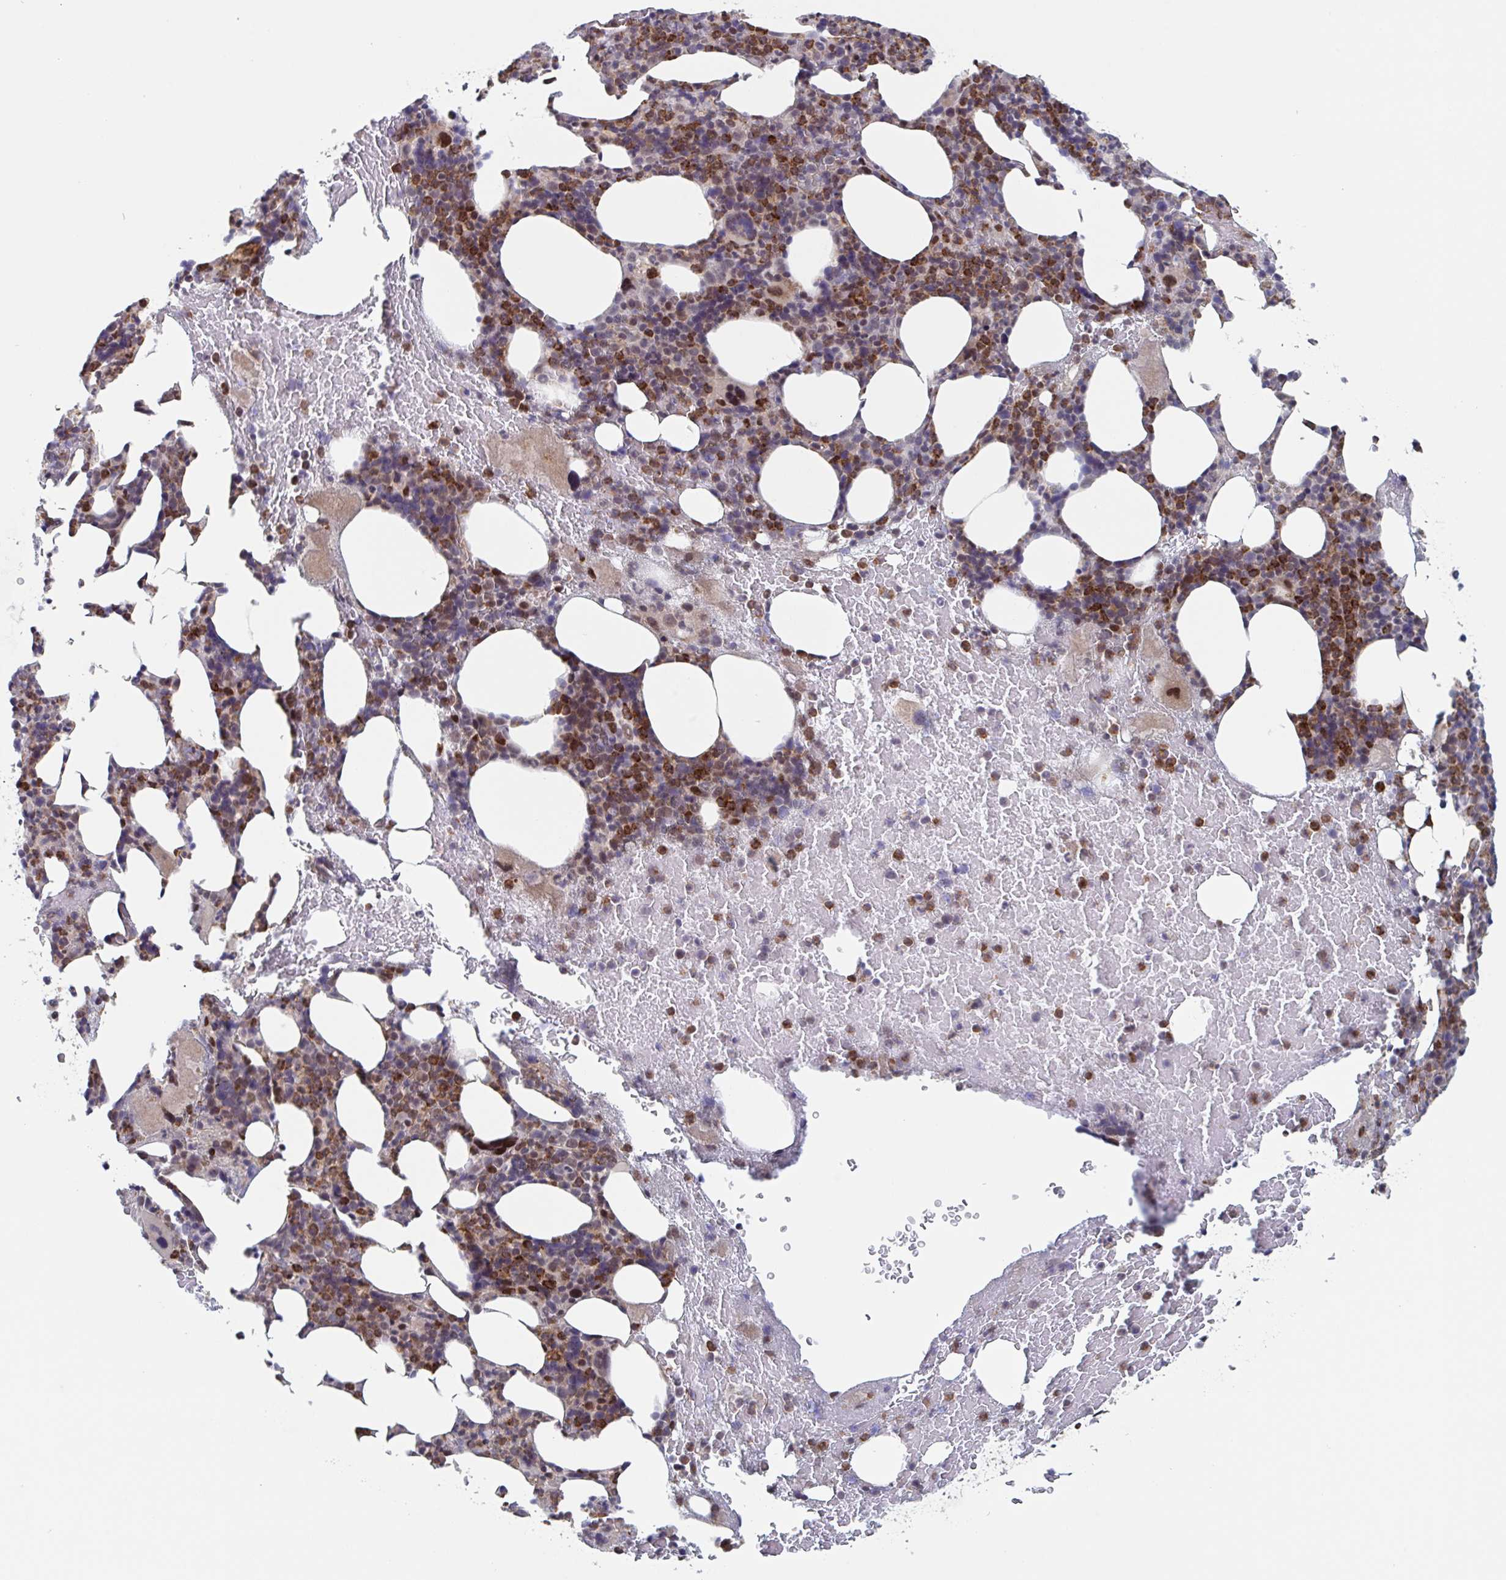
{"staining": {"intensity": "moderate", "quantity": "25%-75%", "location": "nuclear"}, "tissue": "bone marrow", "cell_type": "Hematopoietic cells", "image_type": "normal", "snomed": [{"axis": "morphology", "description": "Normal tissue, NOS"}, {"axis": "topography", "description": "Bone marrow"}], "caption": "A medium amount of moderate nuclear staining is seen in approximately 25%-75% of hematopoietic cells in normal bone marrow. (DAB (3,3'-diaminobenzidine) IHC with brightfield microscopy, high magnification).", "gene": "RNF212", "patient": {"sex": "female", "age": 59}}